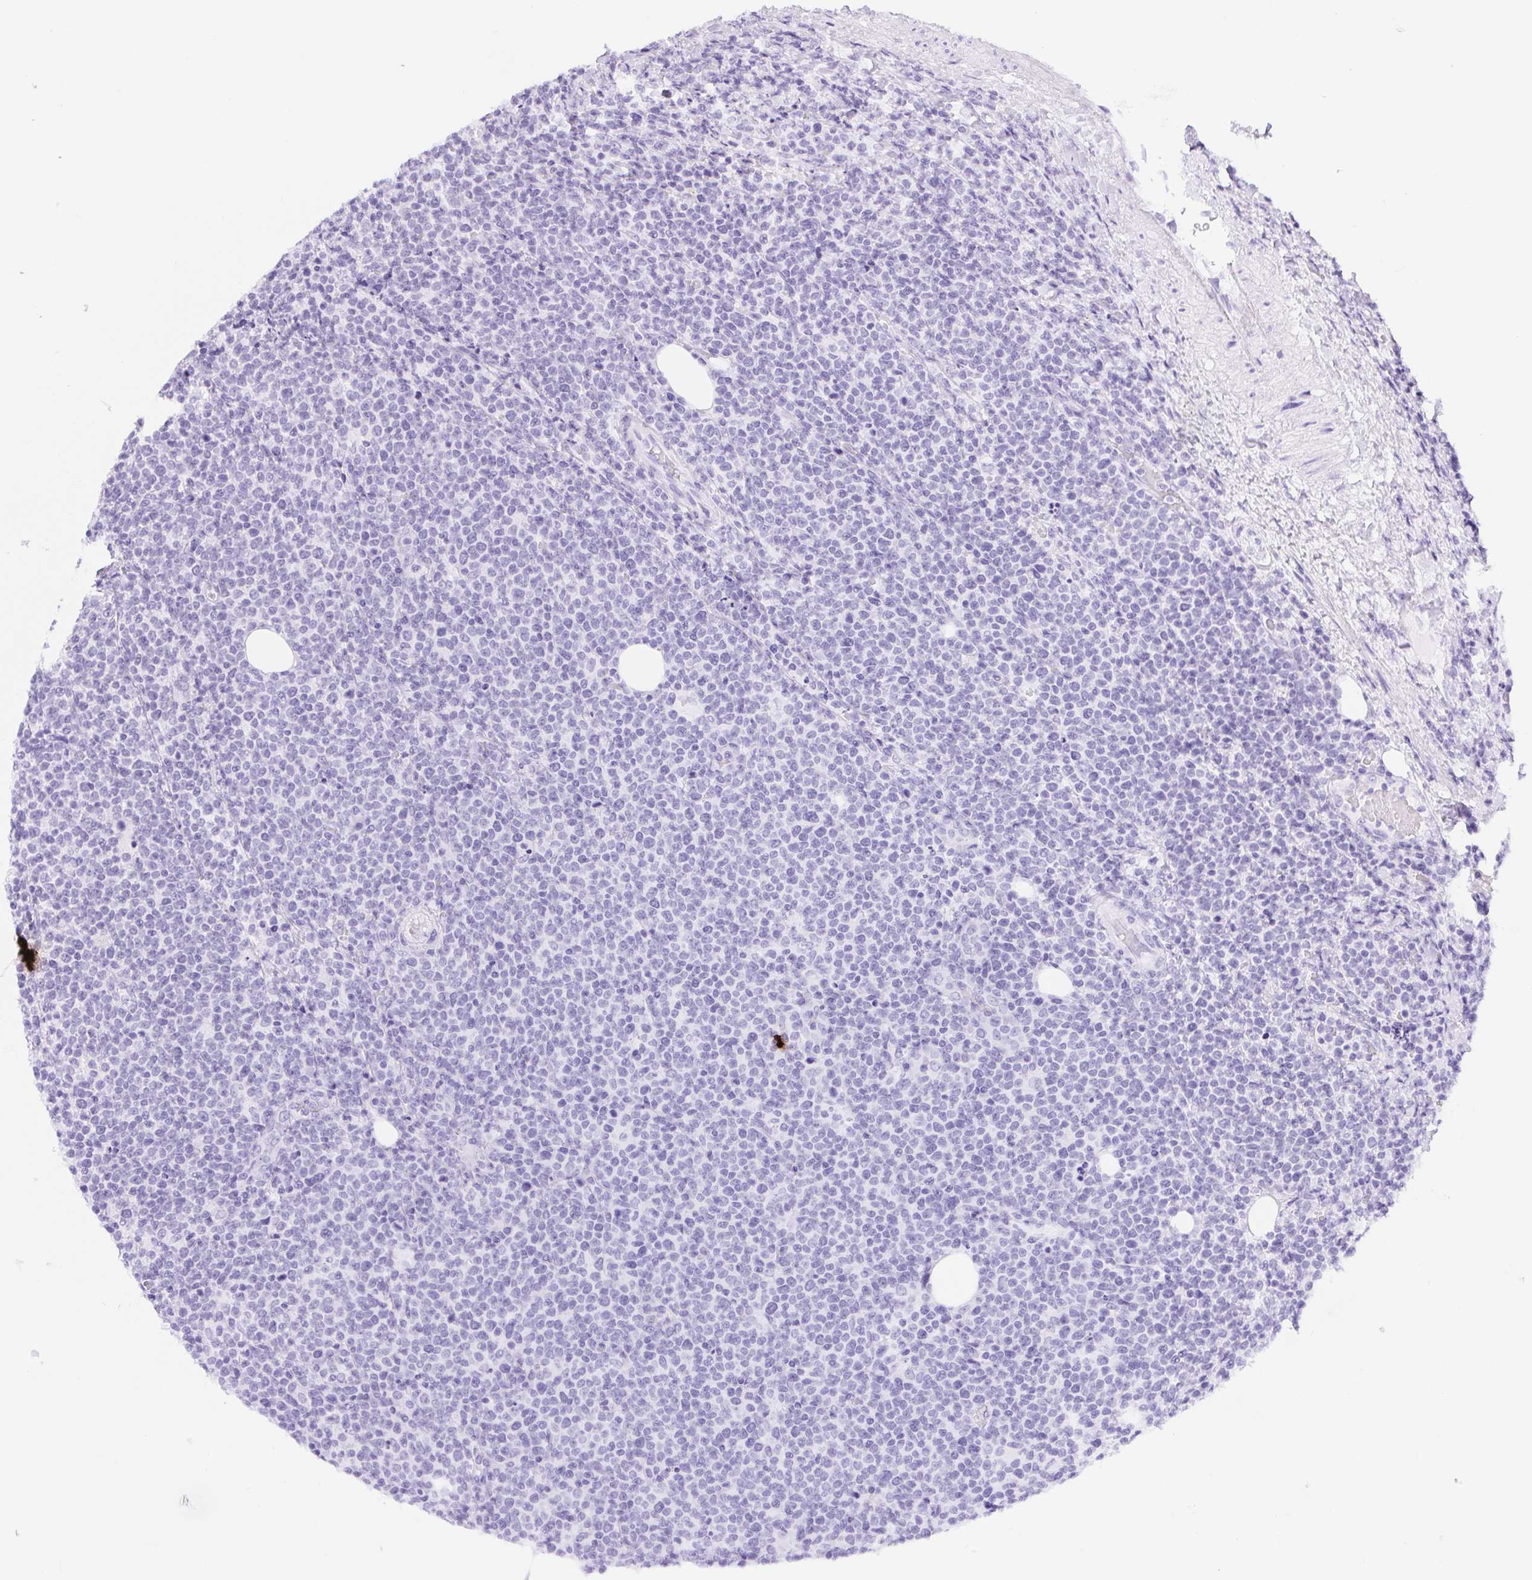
{"staining": {"intensity": "negative", "quantity": "none", "location": "none"}, "tissue": "lymphoma", "cell_type": "Tumor cells", "image_type": "cancer", "snomed": [{"axis": "morphology", "description": "Malignant lymphoma, non-Hodgkin's type, High grade"}, {"axis": "topography", "description": "Lymph node"}], "caption": "A histopathology image of high-grade malignant lymphoma, non-Hodgkin's type stained for a protein shows no brown staining in tumor cells. The staining is performed using DAB brown chromogen with nuclei counter-stained in using hematoxylin.", "gene": "DDX17", "patient": {"sex": "male", "age": 61}}